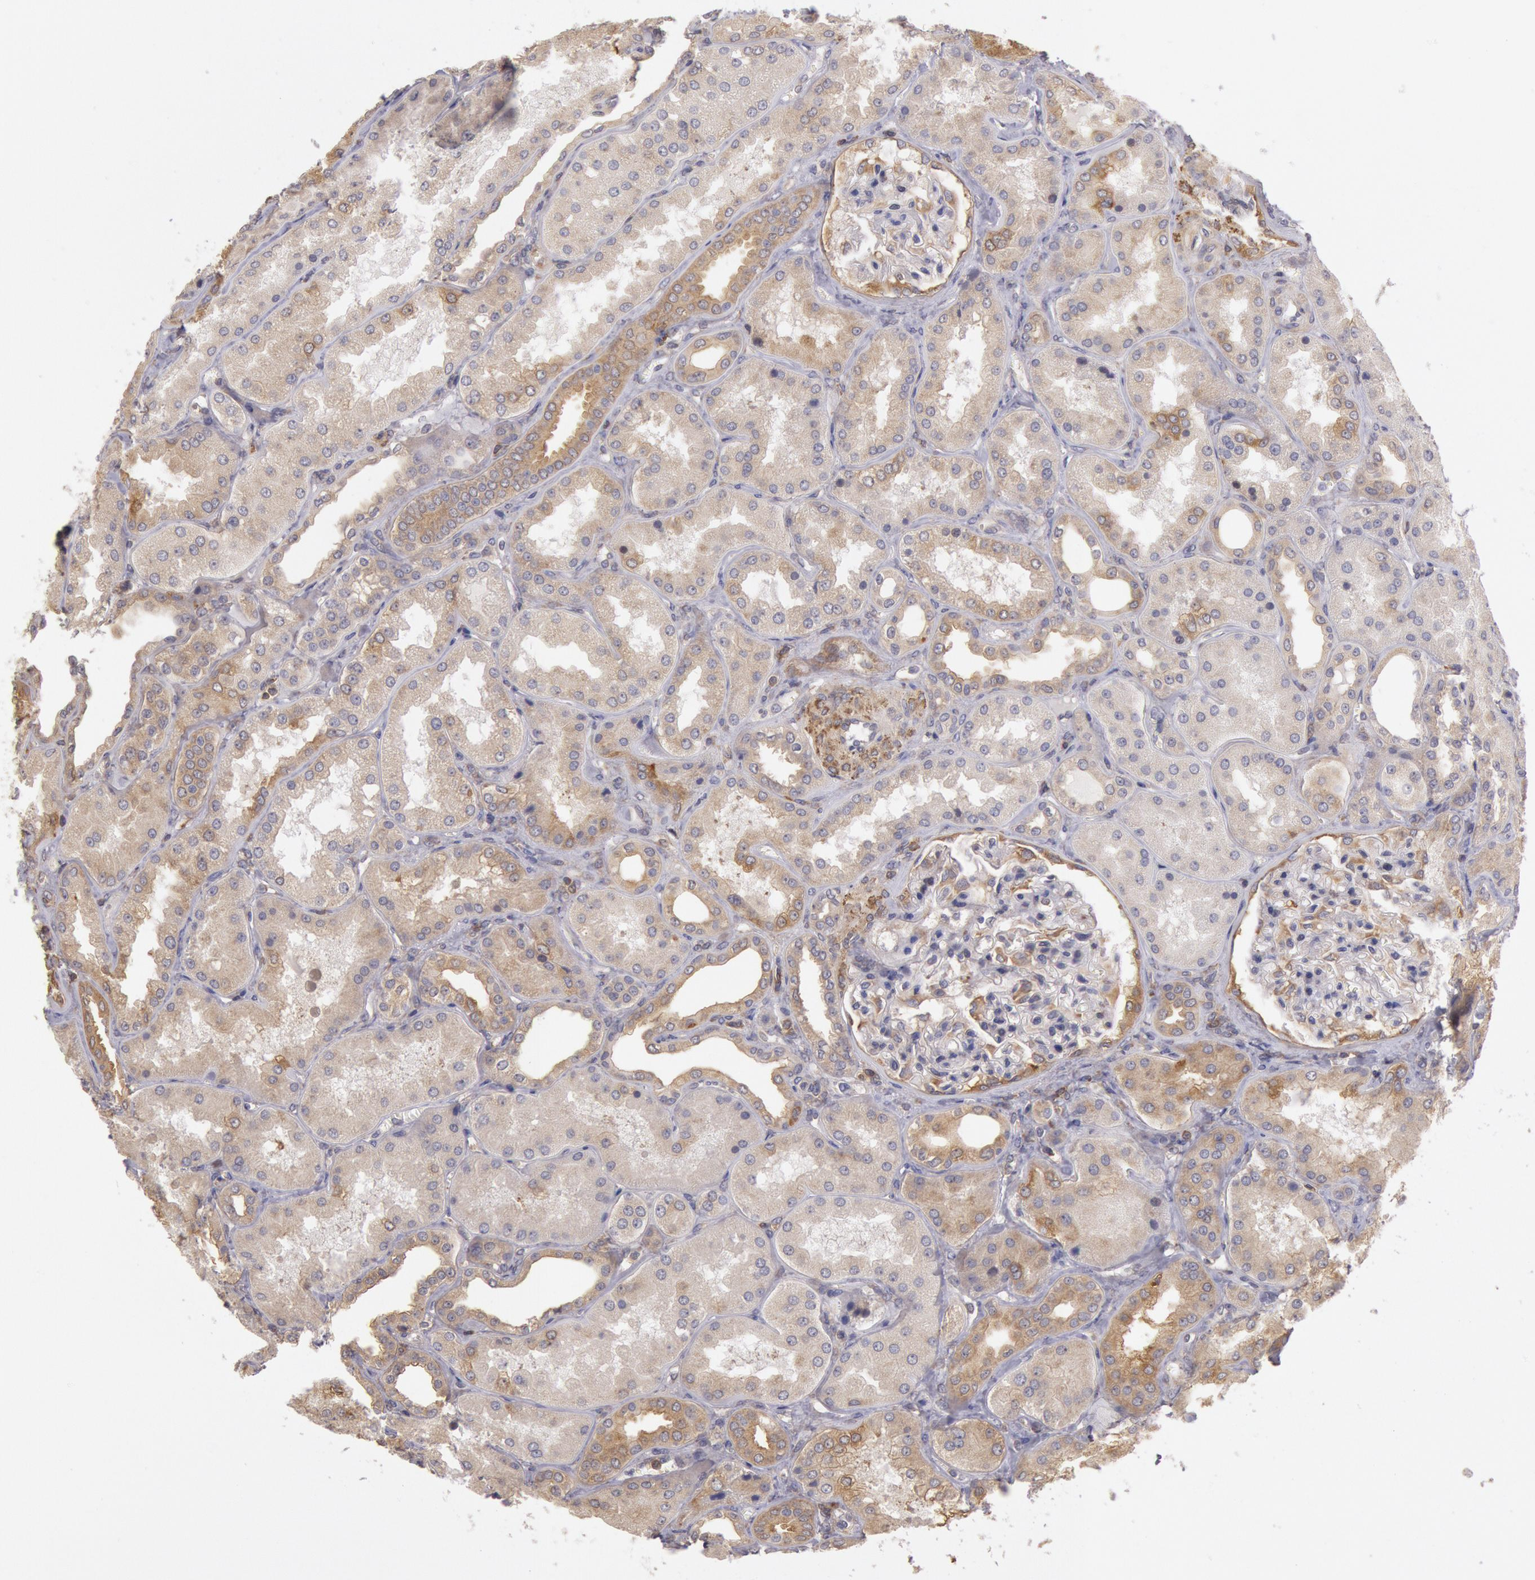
{"staining": {"intensity": "moderate", "quantity": "25%-75%", "location": "cytoplasmic/membranous"}, "tissue": "kidney", "cell_type": "Cells in glomeruli", "image_type": "normal", "snomed": [{"axis": "morphology", "description": "Normal tissue, NOS"}, {"axis": "topography", "description": "Kidney"}], "caption": "Brown immunohistochemical staining in unremarkable kidney reveals moderate cytoplasmic/membranous expression in about 25%-75% of cells in glomeruli. (IHC, brightfield microscopy, high magnification).", "gene": "NMT2", "patient": {"sex": "female", "age": 56}}